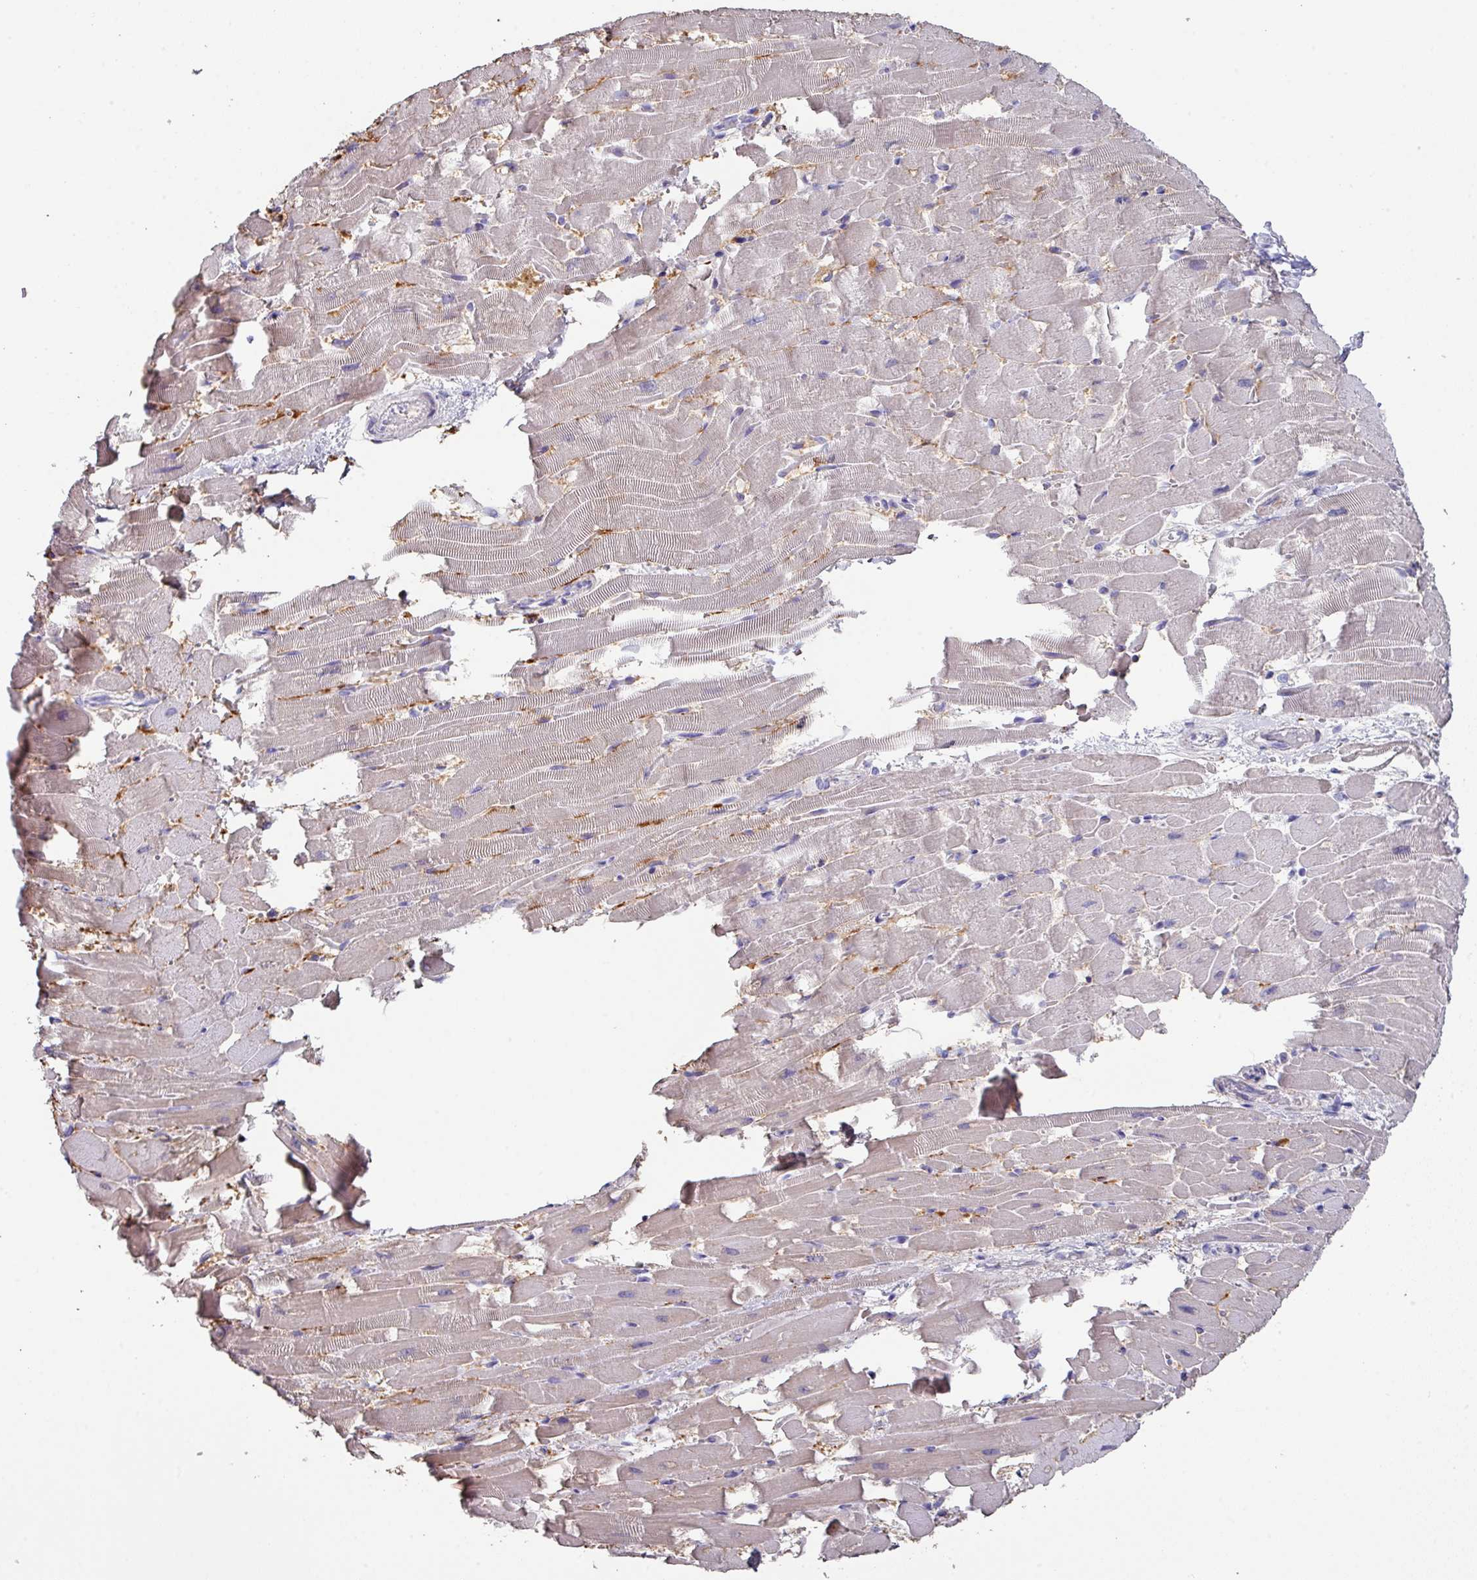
{"staining": {"intensity": "negative", "quantity": "none", "location": "none"}, "tissue": "heart muscle", "cell_type": "Cardiomyocytes", "image_type": "normal", "snomed": [{"axis": "morphology", "description": "Normal tissue, NOS"}, {"axis": "topography", "description": "Heart"}], "caption": "Immunohistochemistry (IHC) image of normal human heart muscle stained for a protein (brown), which displays no positivity in cardiomyocytes.", "gene": "PEX10", "patient": {"sex": "male", "age": 37}}